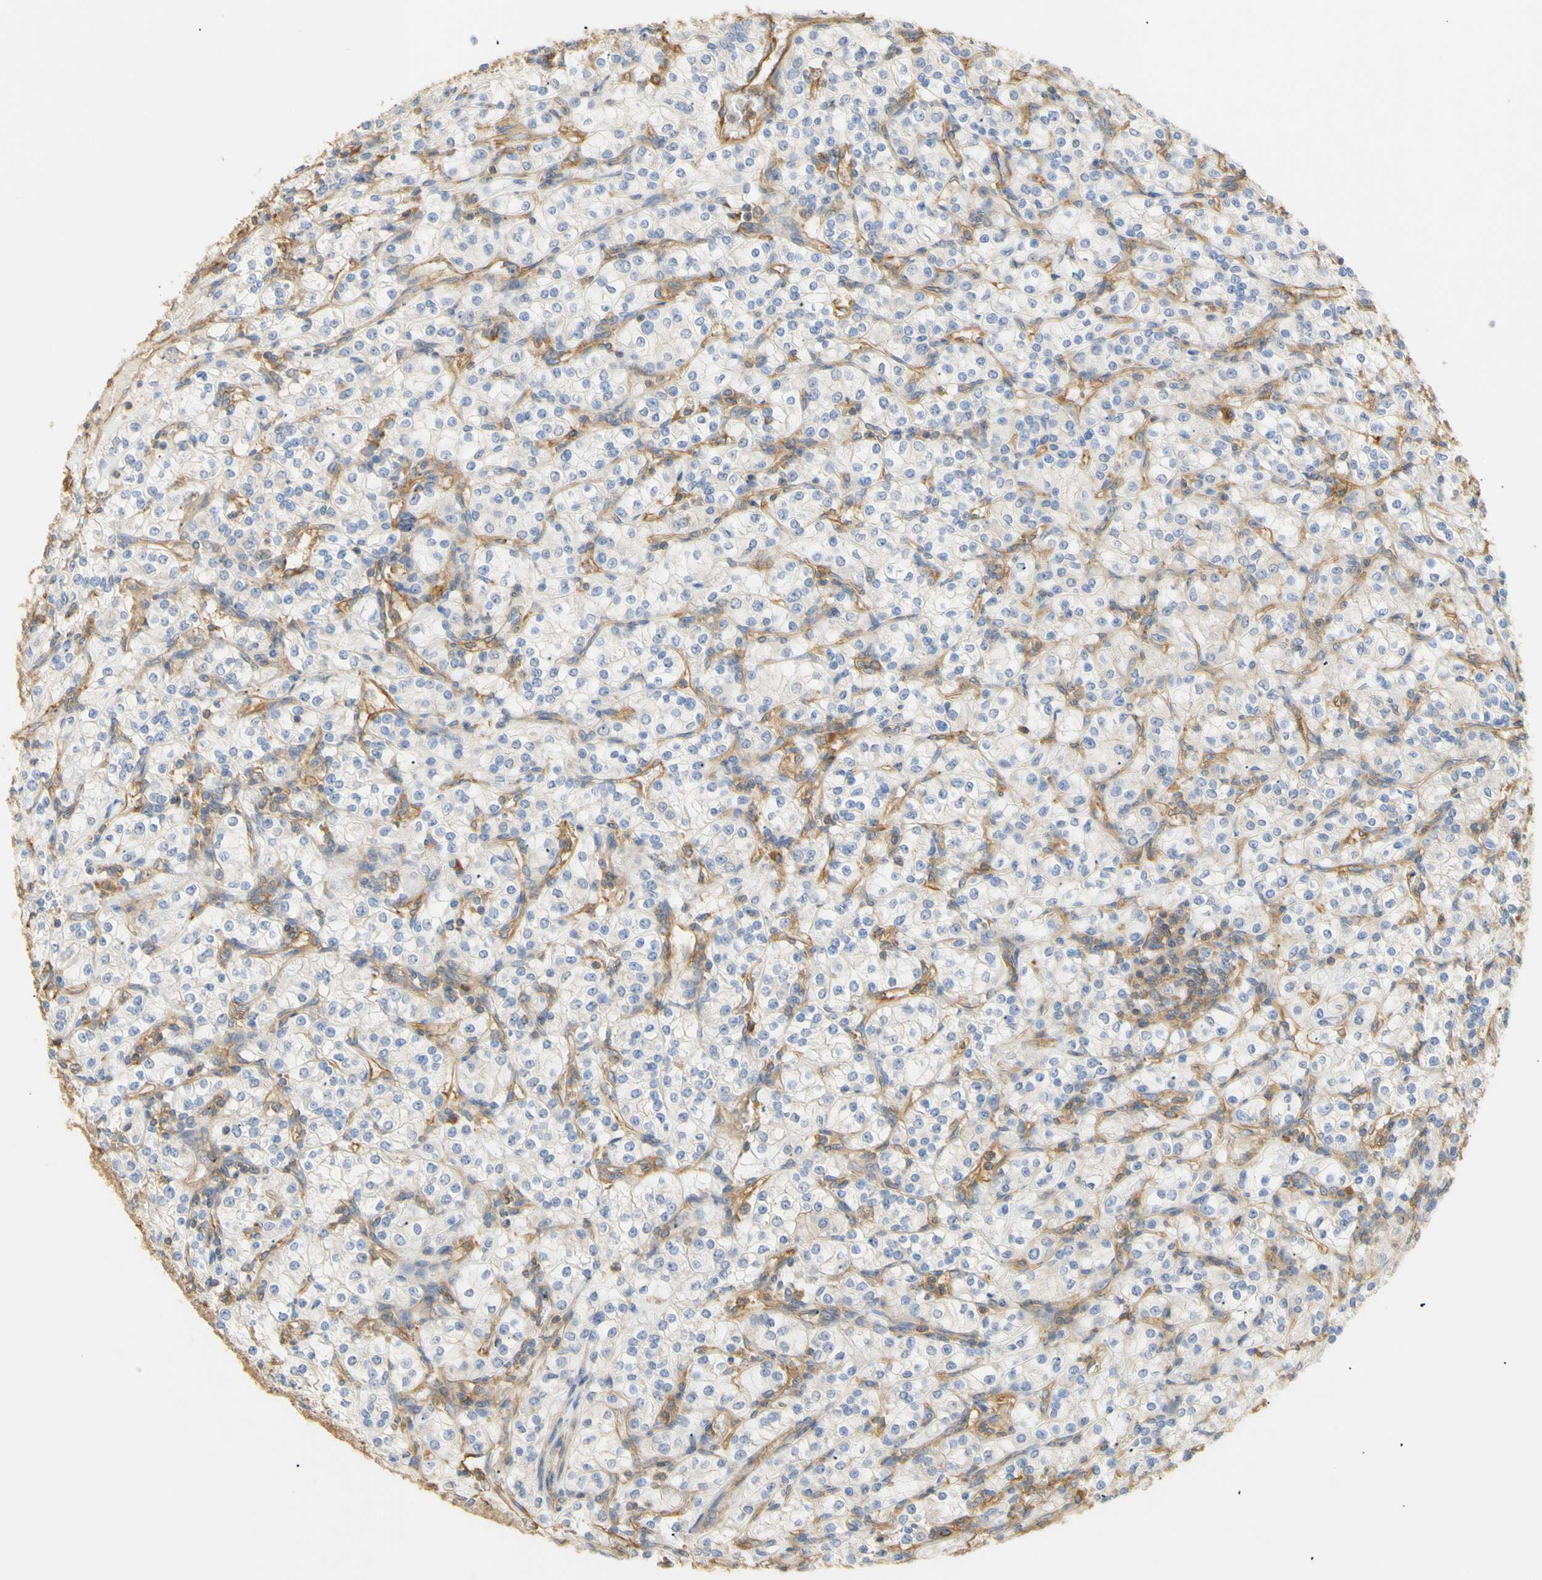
{"staining": {"intensity": "negative", "quantity": "none", "location": "none"}, "tissue": "renal cancer", "cell_type": "Tumor cells", "image_type": "cancer", "snomed": [{"axis": "morphology", "description": "Adenocarcinoma, NOS"}, {"axis": "topography", "description": "Kidney"}], "caption": "Renal adenocarcinoma was stained to show a protein in brown. There is no significant expression in tumor cells. (Stains: DAB immunohistochemistry with hematoxylin counter stain, Microscopy: brightfield microscopy at high magnification).", "gene": "KCNE4", "patient": {"sex": "male", "age": 77}}